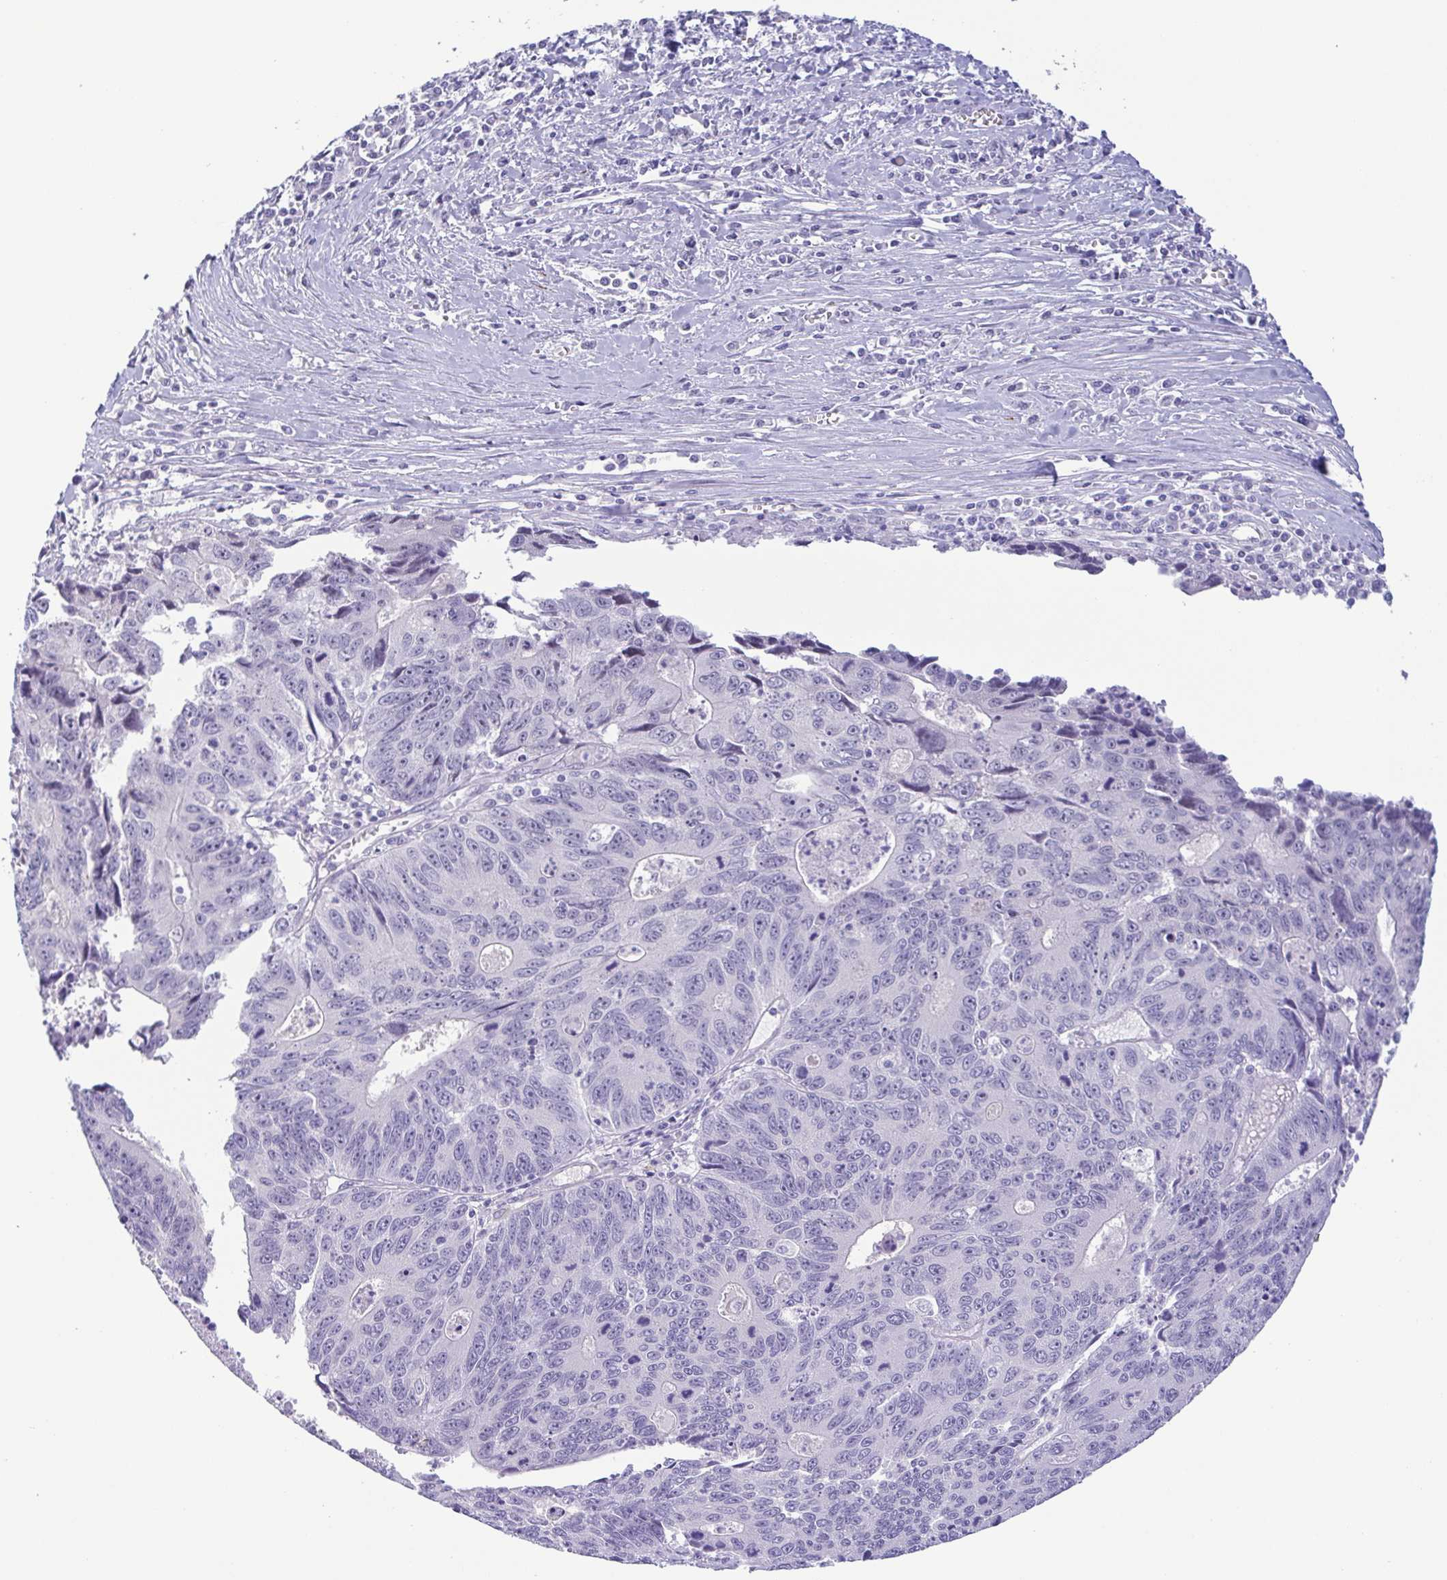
{"staining": {"intensity": "negative", "quantity": "none", "location": "none"}, "tissue": "liver cancer", "cell_type": "Tumor cells", "image_type": "cancer", "snomed": [{"axis": "morphology", "description": "Cholangiocarcinoma"}, {"axis": "topography", "description": "Liver"}], "caption": "Protein analysis of liver cancer demonstrates no significant positivity in tumor cells.", "gene": "MYL7", "patient": {"sex": "male", "age": 65}}